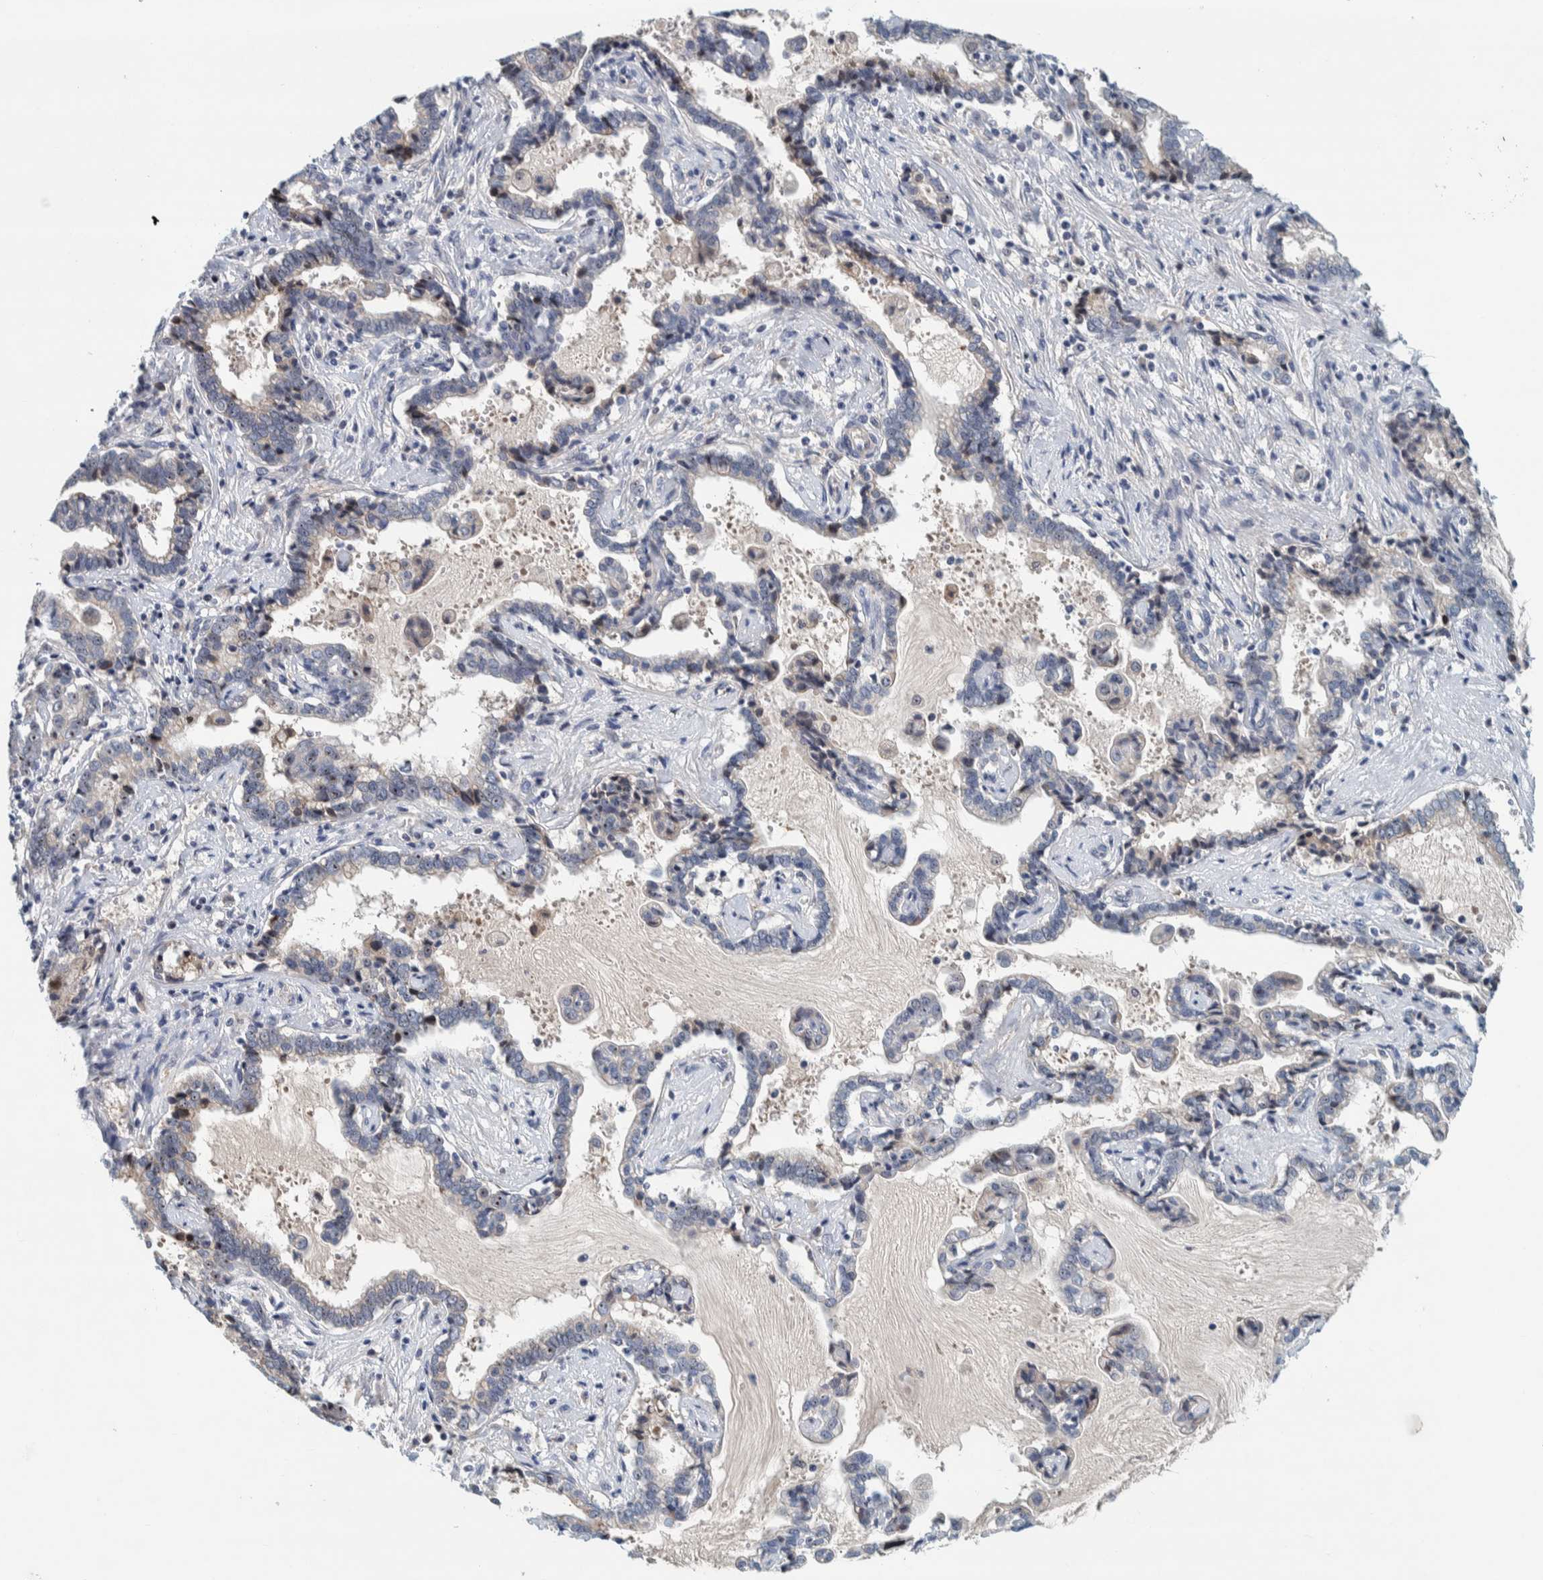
{"staining": {"intensity": "moderate", "quantity": "<25%", "location": "nuclear"}, "tissue": "liver cancer", "cell_type": "Tumor cells", "image_type": "cancer", "snomed": [{"axis": "morphology", "description": "Cholangiocarcinoma"}, {"axis": "topography", "description": "Liver"}], "caption": "Approximately <25% of tumor cells in liver cancer (cholangiocarcinoma) reveal moderate nuclear protein expression as visualized by brown immunohistochemical staining.", "gene": "NOL11", "patient": {"sex": "male", "age": 57}}